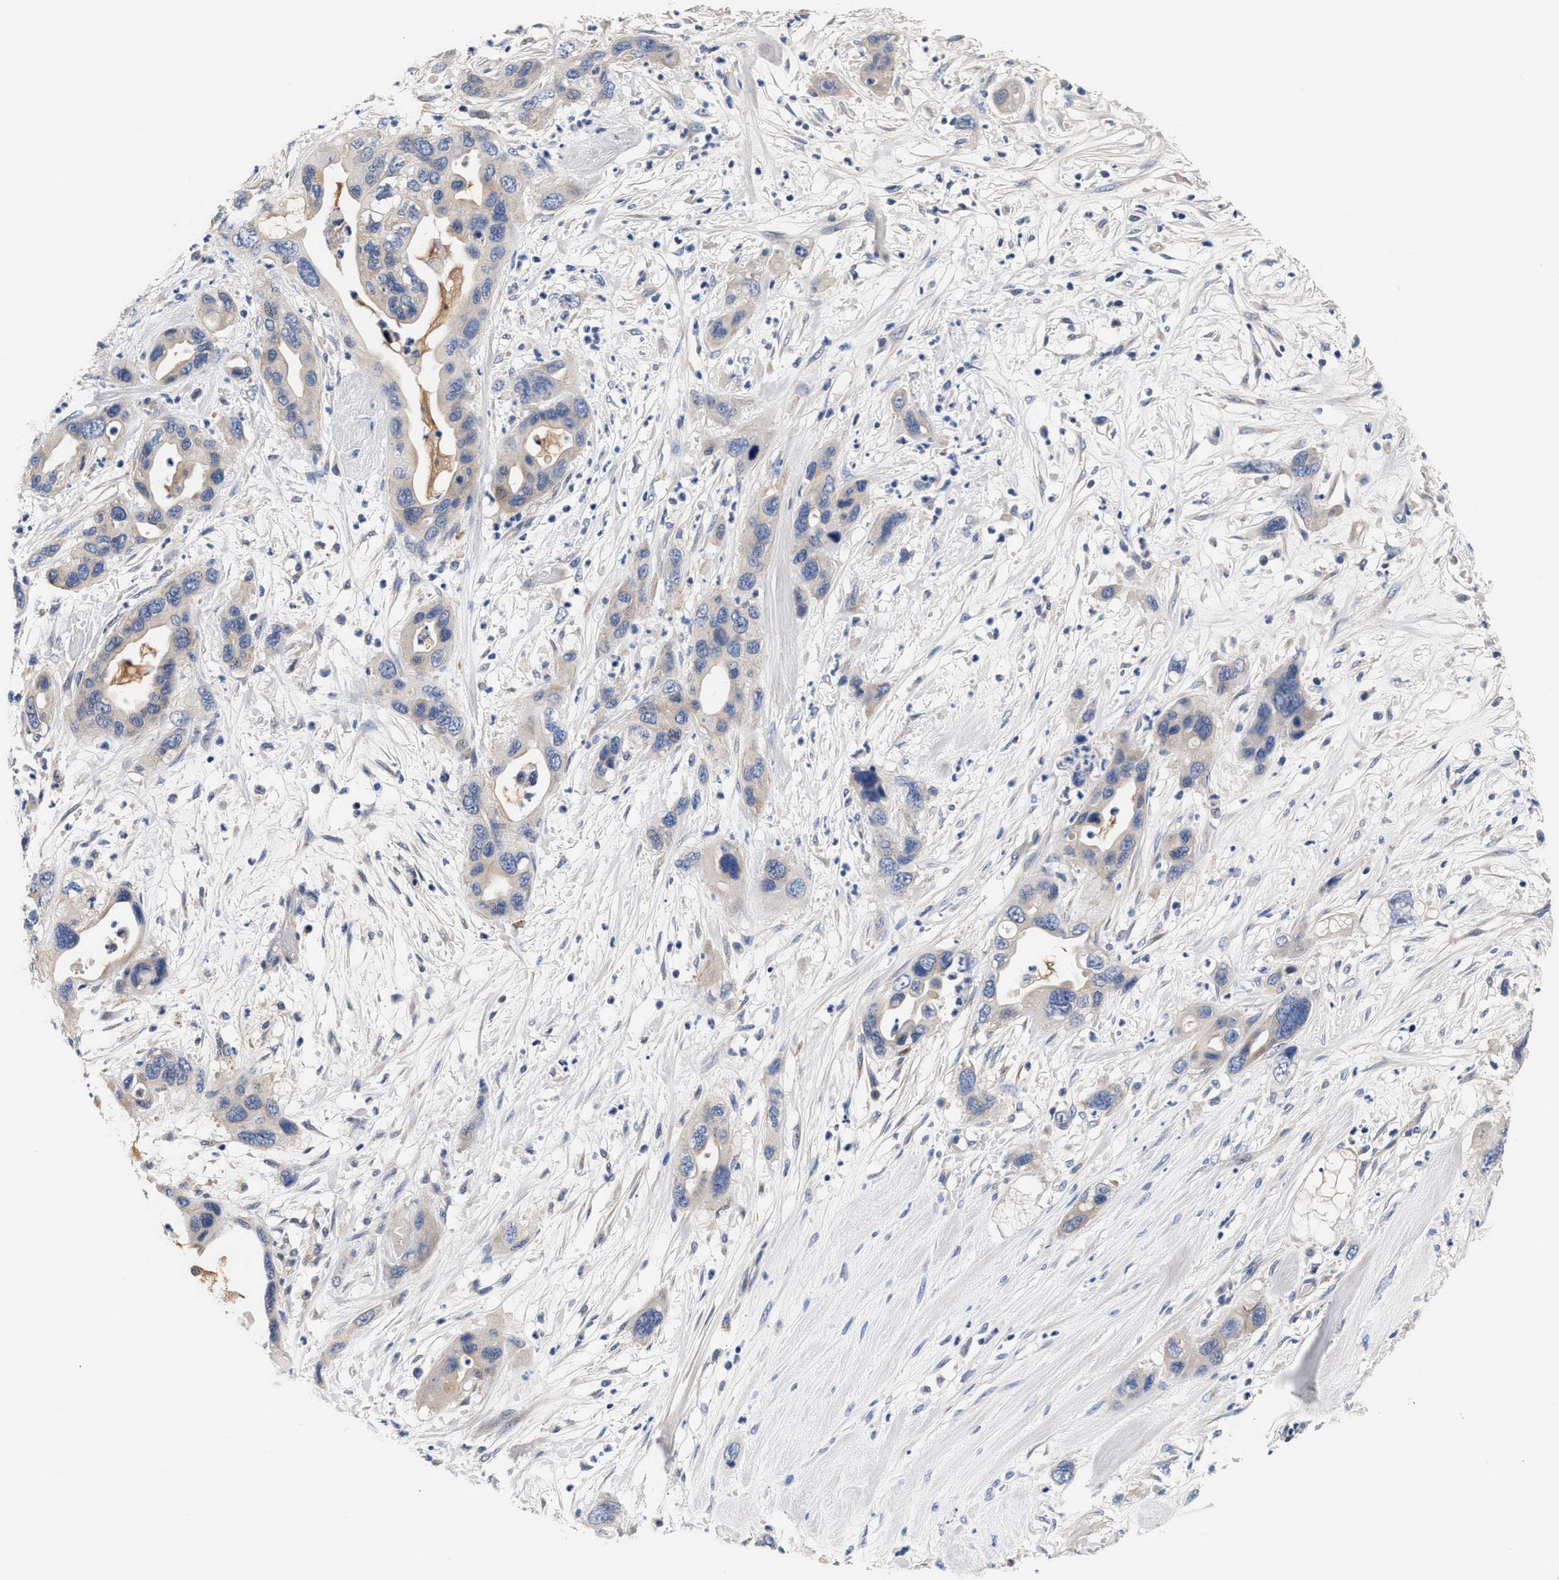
{"staining": {"intensity": "negative", "quantity": "none", "location": "none"}, "tissue": "pancreatic cancer", "cell_type": "Tumor cells", "image_type": "cancer", "snomed": [{"axis": "morphology", "description": "Adenocarcinoma, NOS"}, {"axis": "topography", "description": "Pancreas"}], "caption": "Immunohistochemistry micrograph of neoplastic tissue: human pancreatic cancer stained with DAB demonstrates no significant protein expression in tumor cells.", "gene": "ACTL7B", "patient": {"sex": "female", "age": 71}}